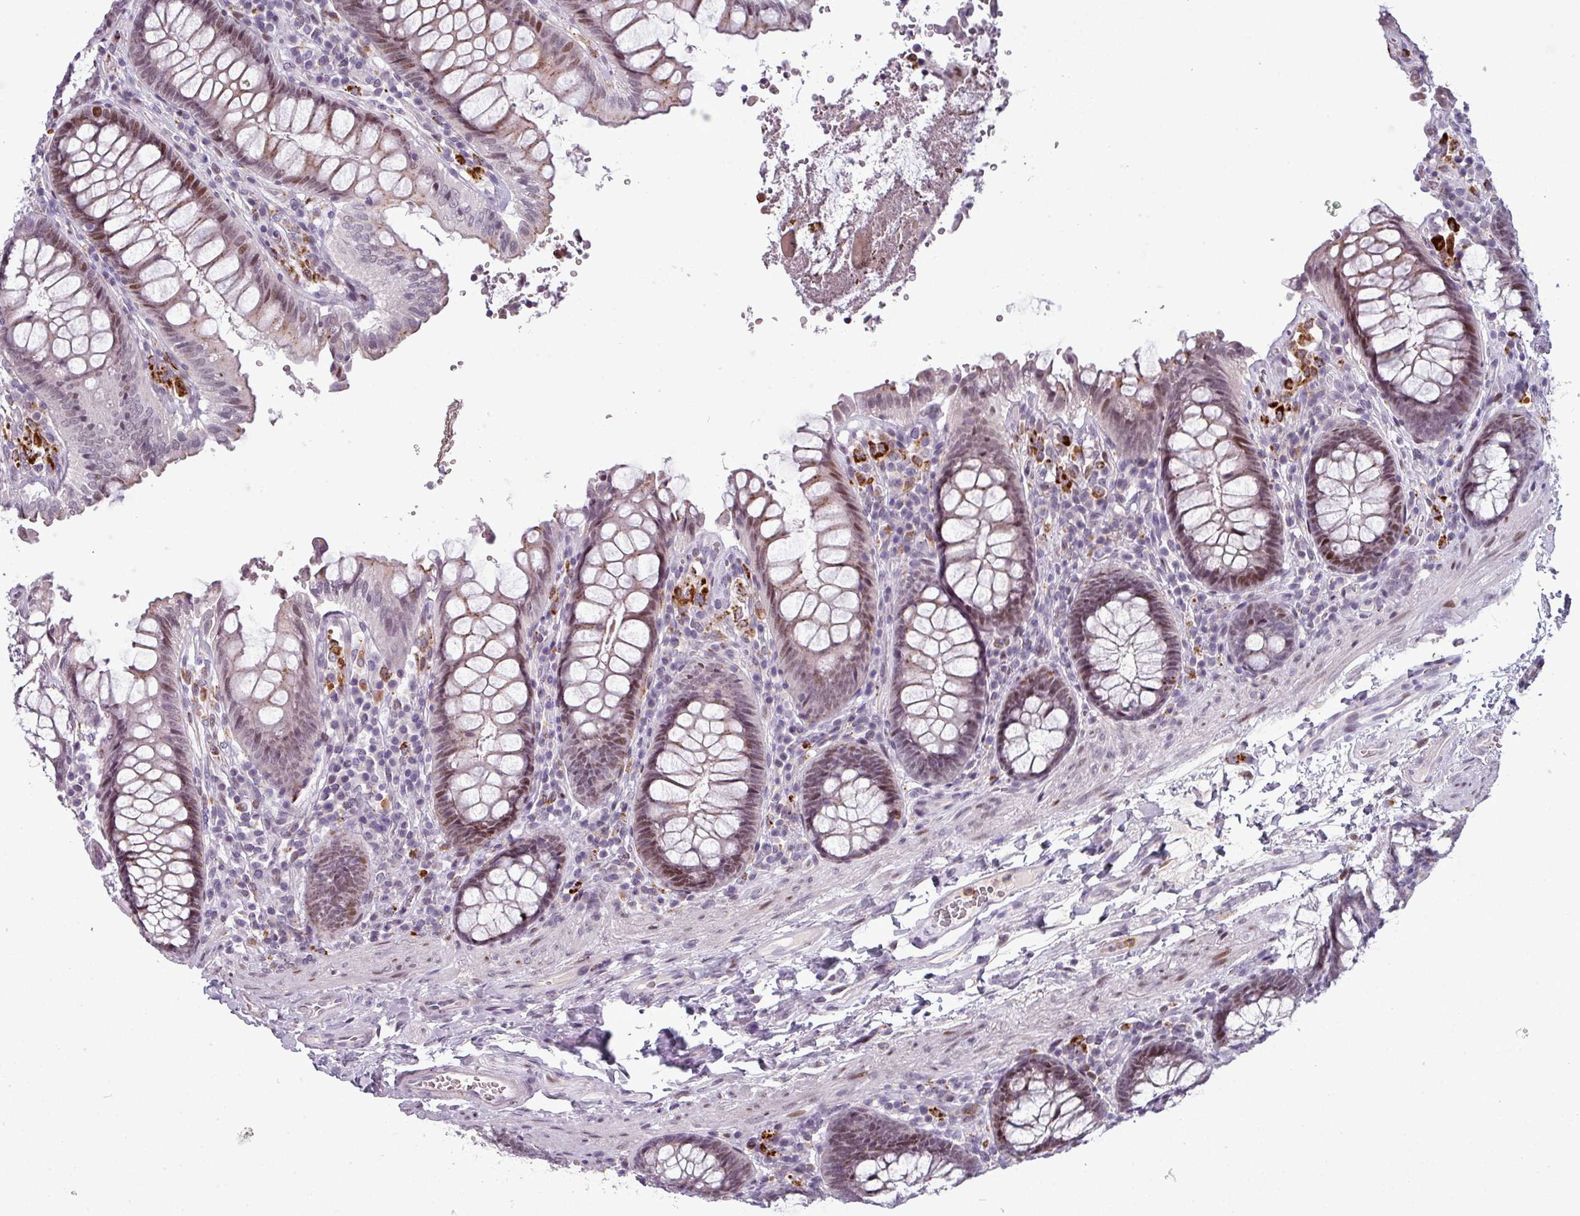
{"staining": {"intensity": "moderate", "quantity": "<25%", "location": "nuclear"}, "tissue": "colon", "cell_type": "Endothelial cells", "image_type": "normal", "snomed": [{"axis": "morphology", "description": "Normal tissue, NOS"}, {"axis": "topography", "description": "Colon"}], "caption": "Brown immunohistochemical staining in unremarkable colon displays moderate nuclear positivity in approximately <25% of endothelial cells.", "gene": "TMEFF1", "patient": {"sex": "male", "age": 84}}